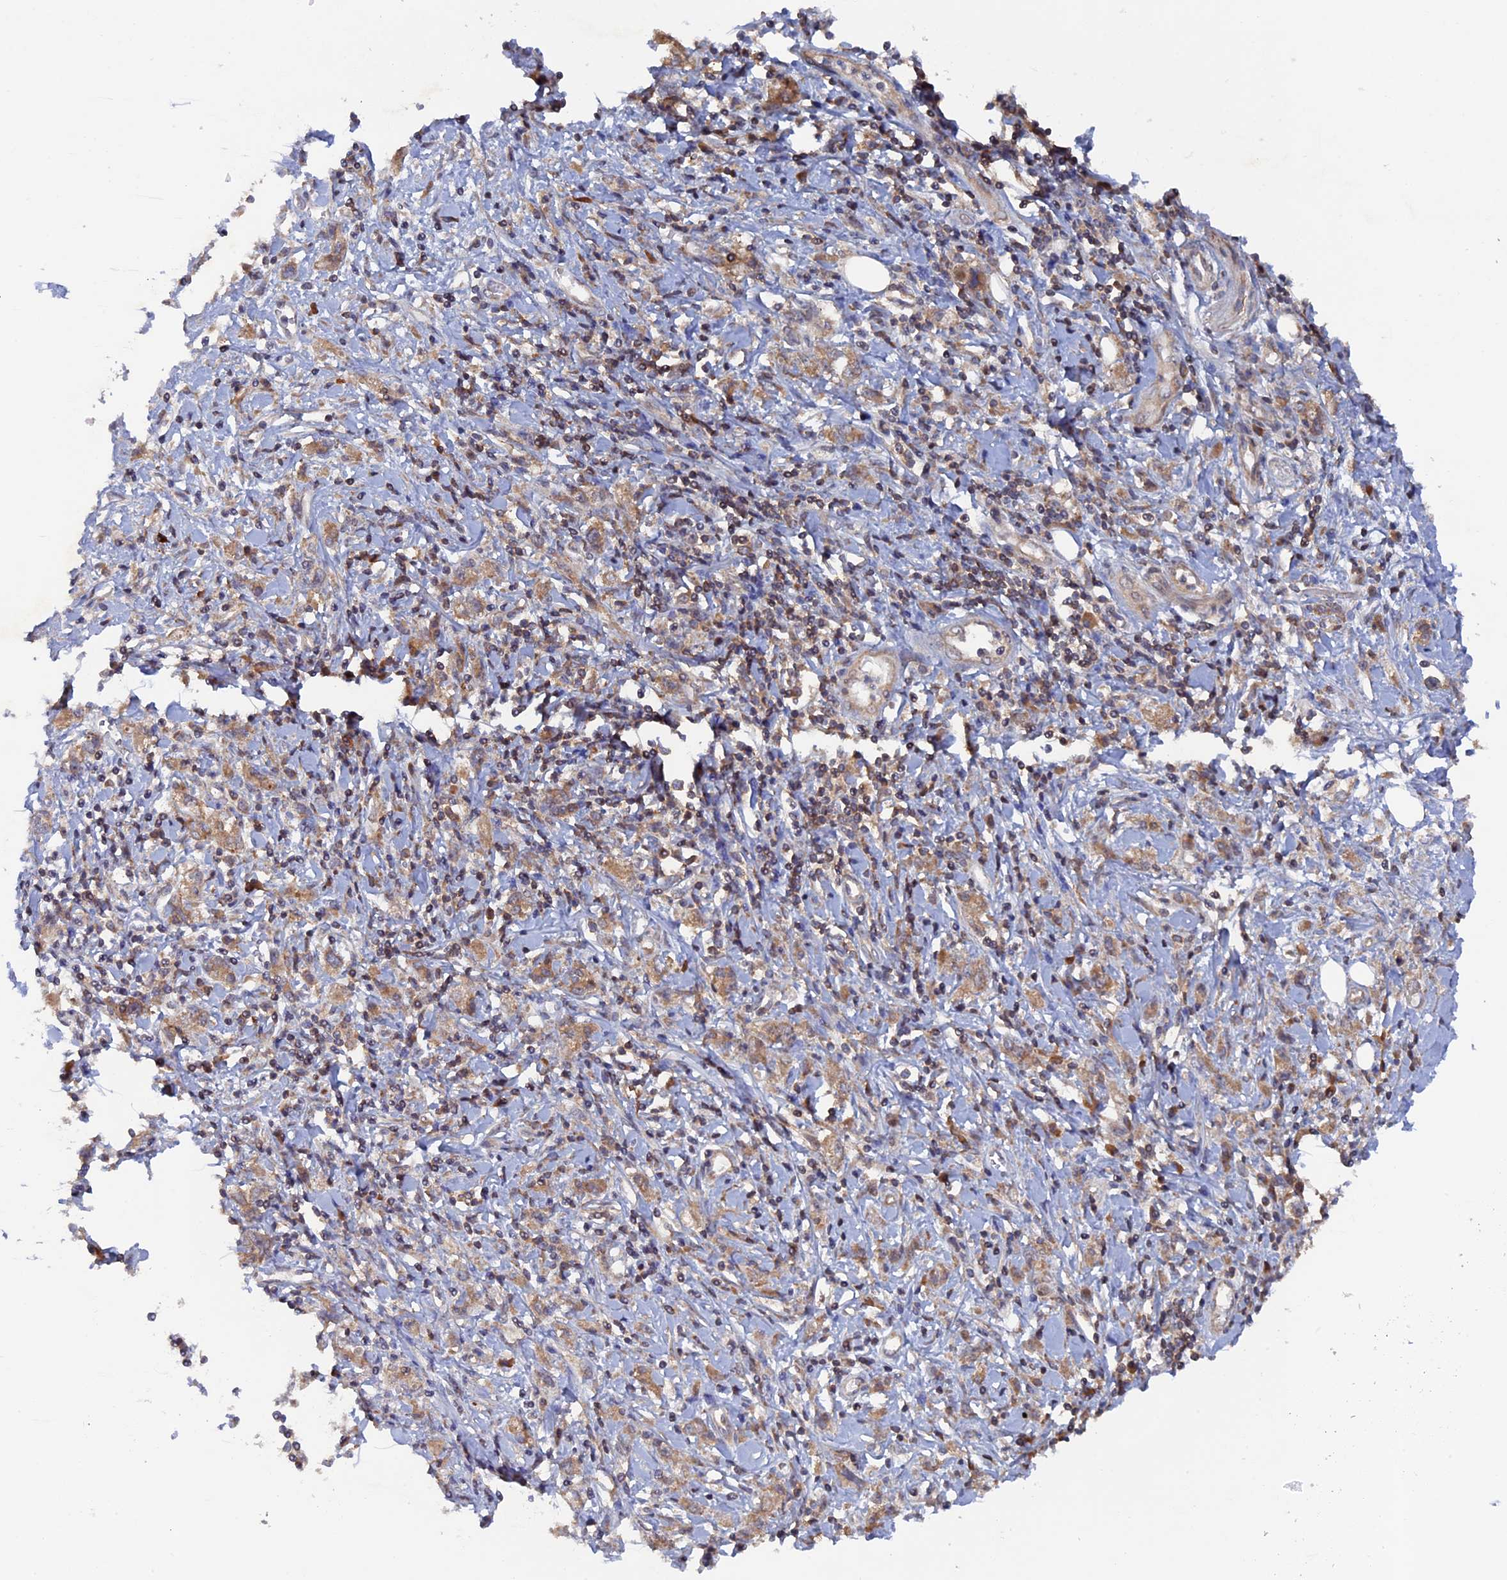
{"staining": {"intensity": "moderate", "quantity": ">75%", "location": "cytoplasmic/membranous"}, "tissue": "stomach cancer", "cell_type": "Tumor cells", "image_type": "cancer", "snomed": [{"axis": "morphology", "description": "Adenocarcinoma, NOS"}, {"axis": "topography", "description": "Stomach"}], "caption": "This image displays stomach cancer stained with IHC to label a protein in brown. The cytoplasmic/membranous of tumor cells show moderate positivity for the protein. Nuclei are counter-stained blue.", "gene": "RAB15", "patient": {"sex": "female", "age": 76}}